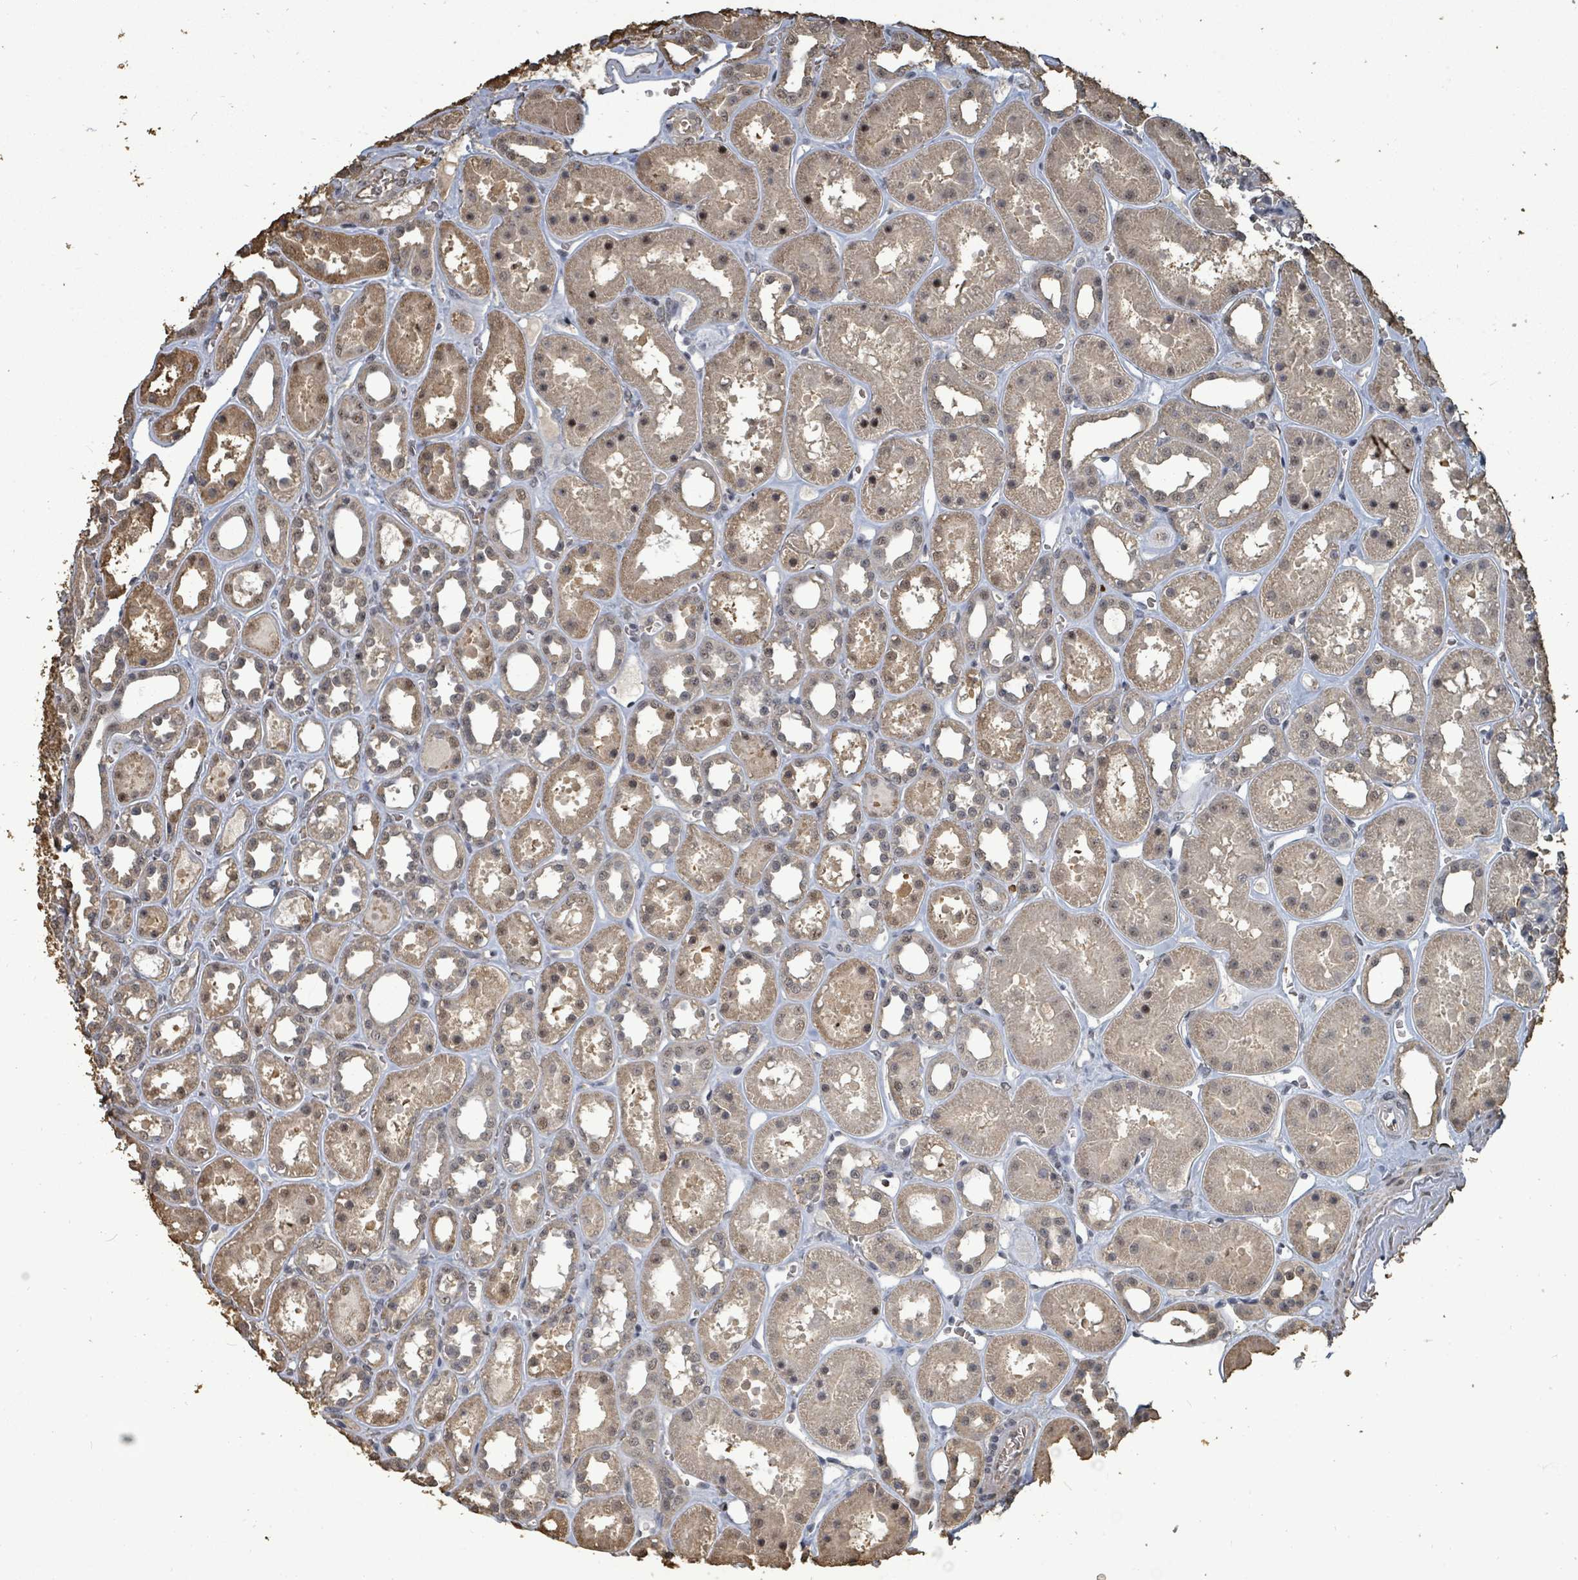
{"staining": {"intensity": "negative", "quantity": "none", "location": "none"}, "tissue": "kidney", "cell_type": "Cells in glomeruli", "image_type": "normal", "snomed": [{"axis": "morphology", "description": "Normal tissue, NOS"}, {"axis": "topography", "description": "Kidney"}], "caption": "An immunohistochemistry (IHC) histopathology image of unremarkable kidney is shown. There is no staining in cells in glomeruli of kidney. (Brightfield microscopy of DAB (3,3'-diaminobenzidine) IHC at high magnification).", "gene": "C6orf52", "patient": {"sex": "female", "age": 41}}